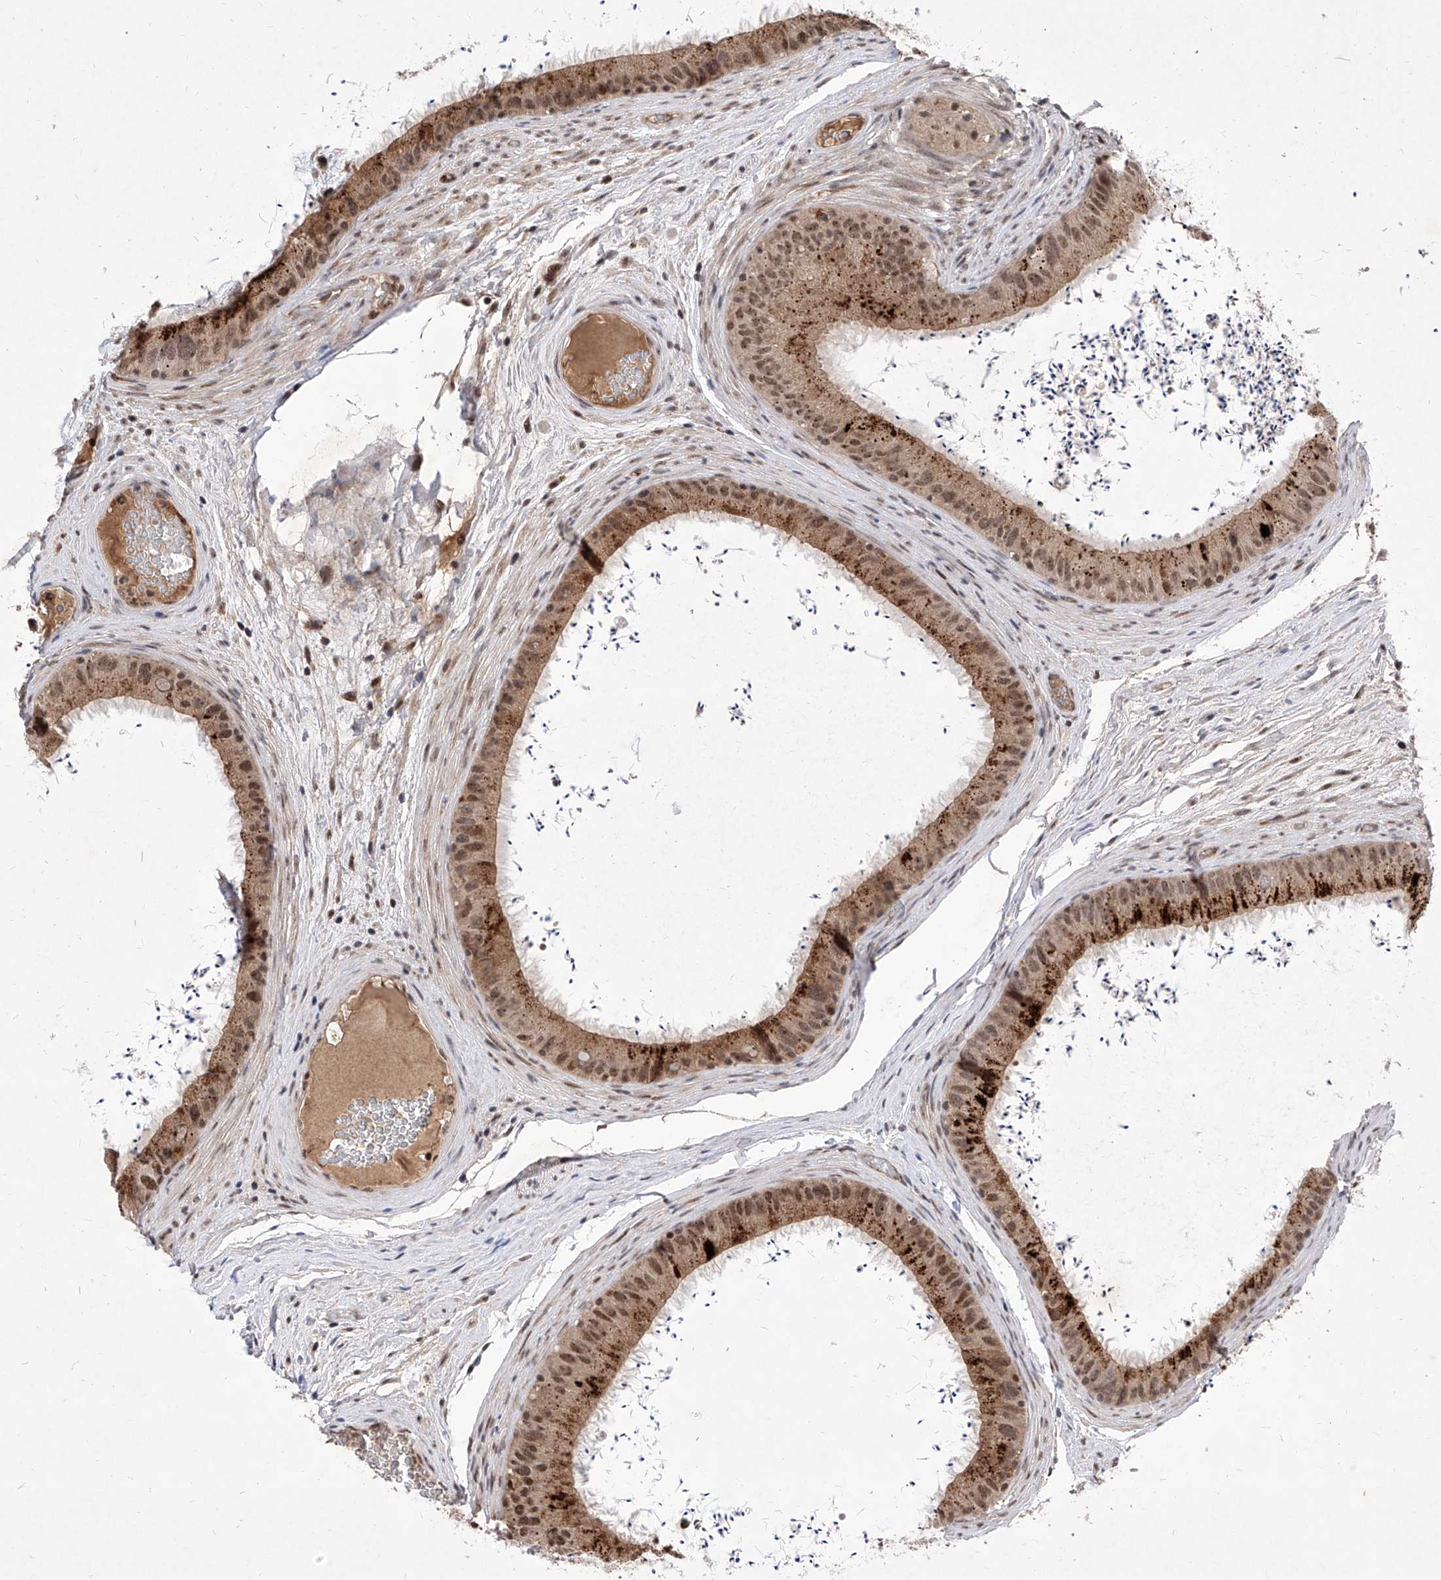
{"staining": {"intensity": "moderate", "quantity": "25%-75%", "location": "cytoplasmic/membranous,nuclear"}, "tissue": "epididymis", "cell_type": "Glandular cells", "image_type": "normal", "snomed": [{"axis": "morphology", "description": "Normal tissue, NOS"}, {"axis": "topography", "description": "Epididymis, spermatic cord, NOS"}], "caption": "An image of human epididymis stained for a protein demonstrates moderate cytoplasmic/membranous,nuclear brown staining in glandular cells.", "gene": "LGR4", "patient": {"sex": "male", "age": 50}}